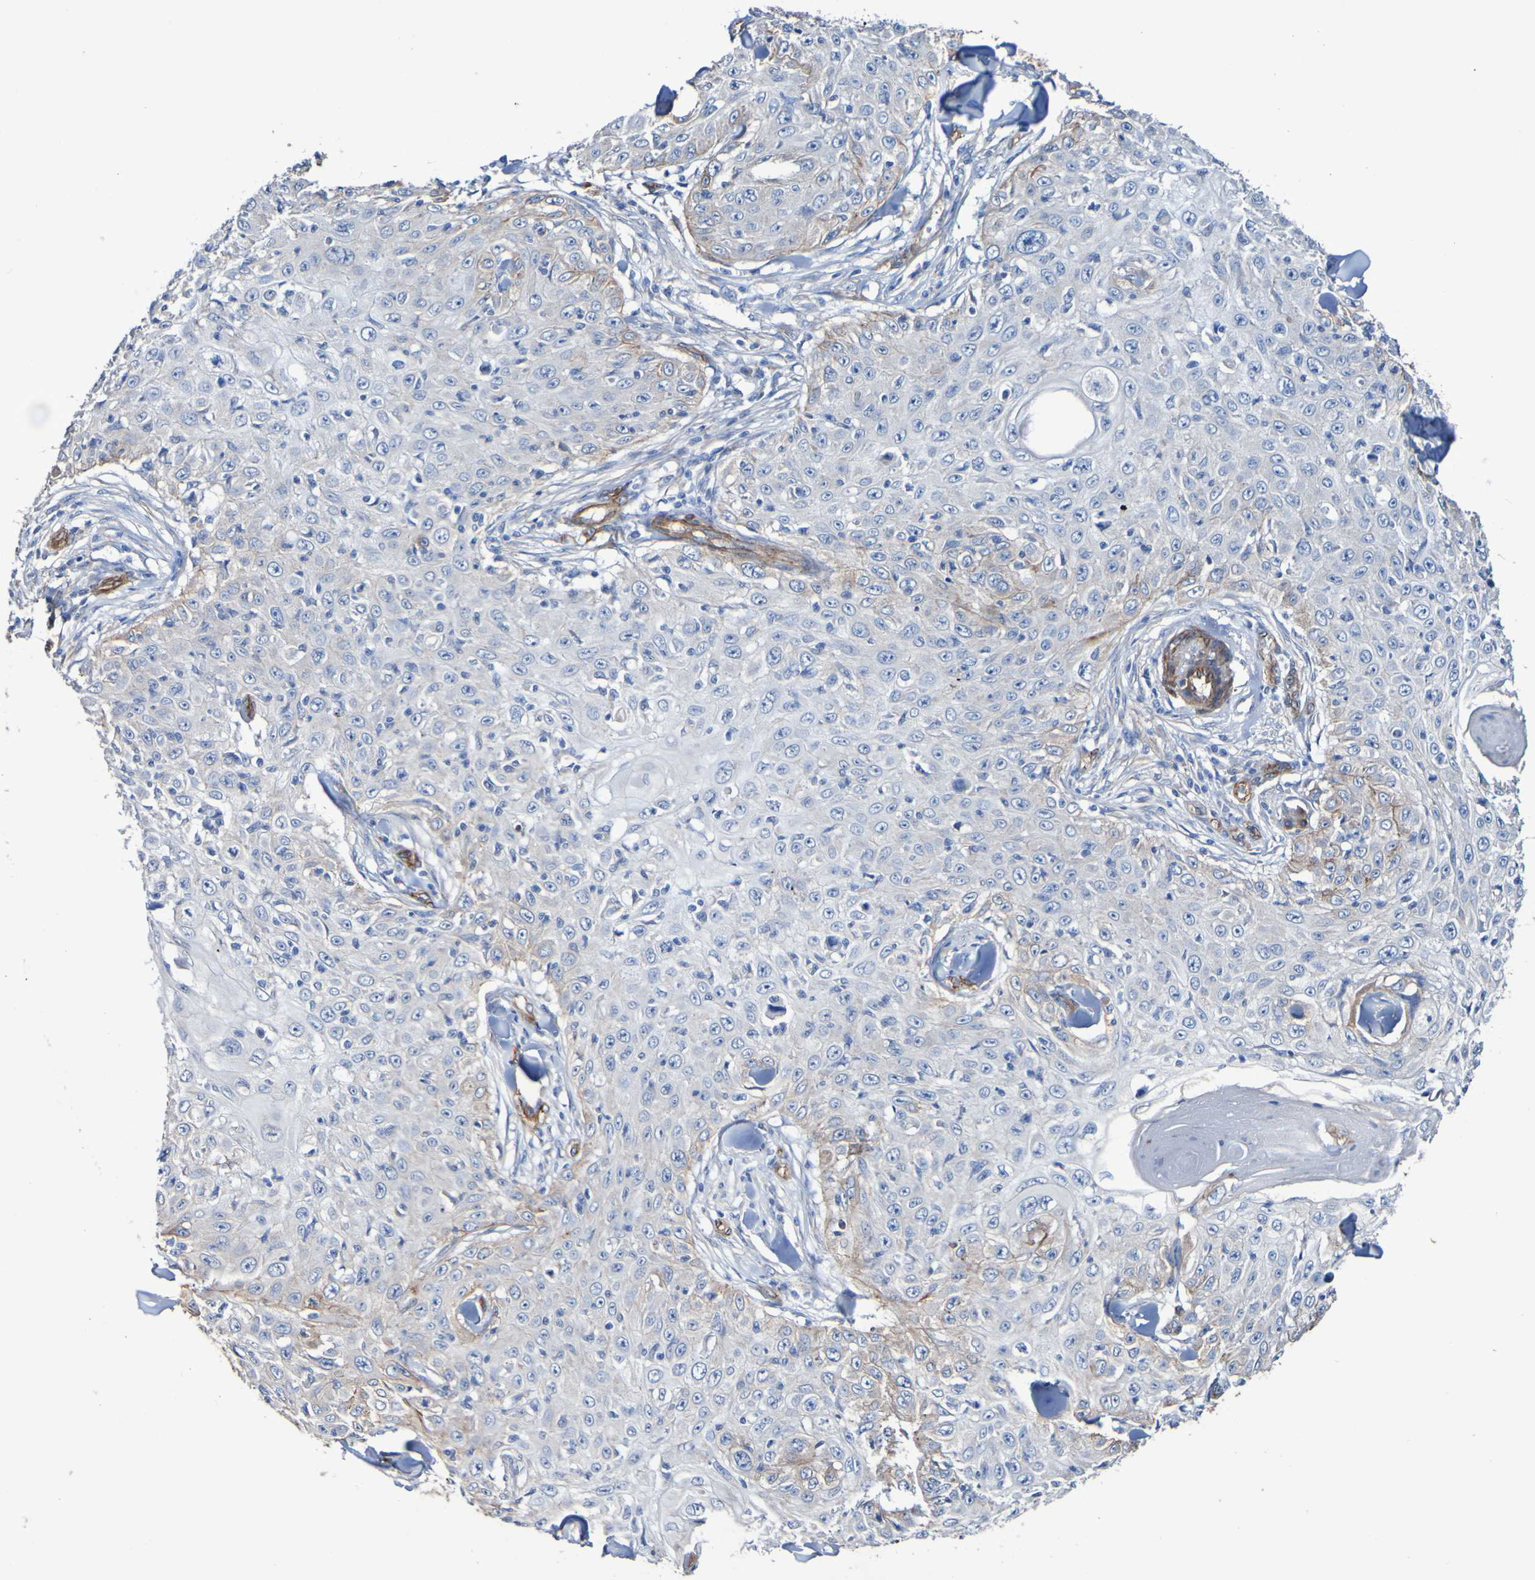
{"staining": {"intensity": "moderate", "quantity": "<25%", "location": "cytoplasmic/membranous"}, "tissue": "skin cancer", "cell_type": "Tumor cells", "image_type": "cancer", "snomed": [{"axis": "morphology", "description": "Squamous cell carcinoma, NOS"}, {"axis": "topography", "description": "Skin"}], "caption": "Immunohistochemistry (IHC) staining of skin cancer (squamous cell carcinoma), which exhibits low levels of moderate cytoplasmic/membranous positivity in approximately <25% of tumor cells indicating moderate cytoplasmic/membranous protein positivity. The staining was performed using DAB (brown) for protein detection and nuclei were counterstained in hematoxylin (blue).", "gene": "ELMOD3", "patient": {"sex": "male", "age": 86}}